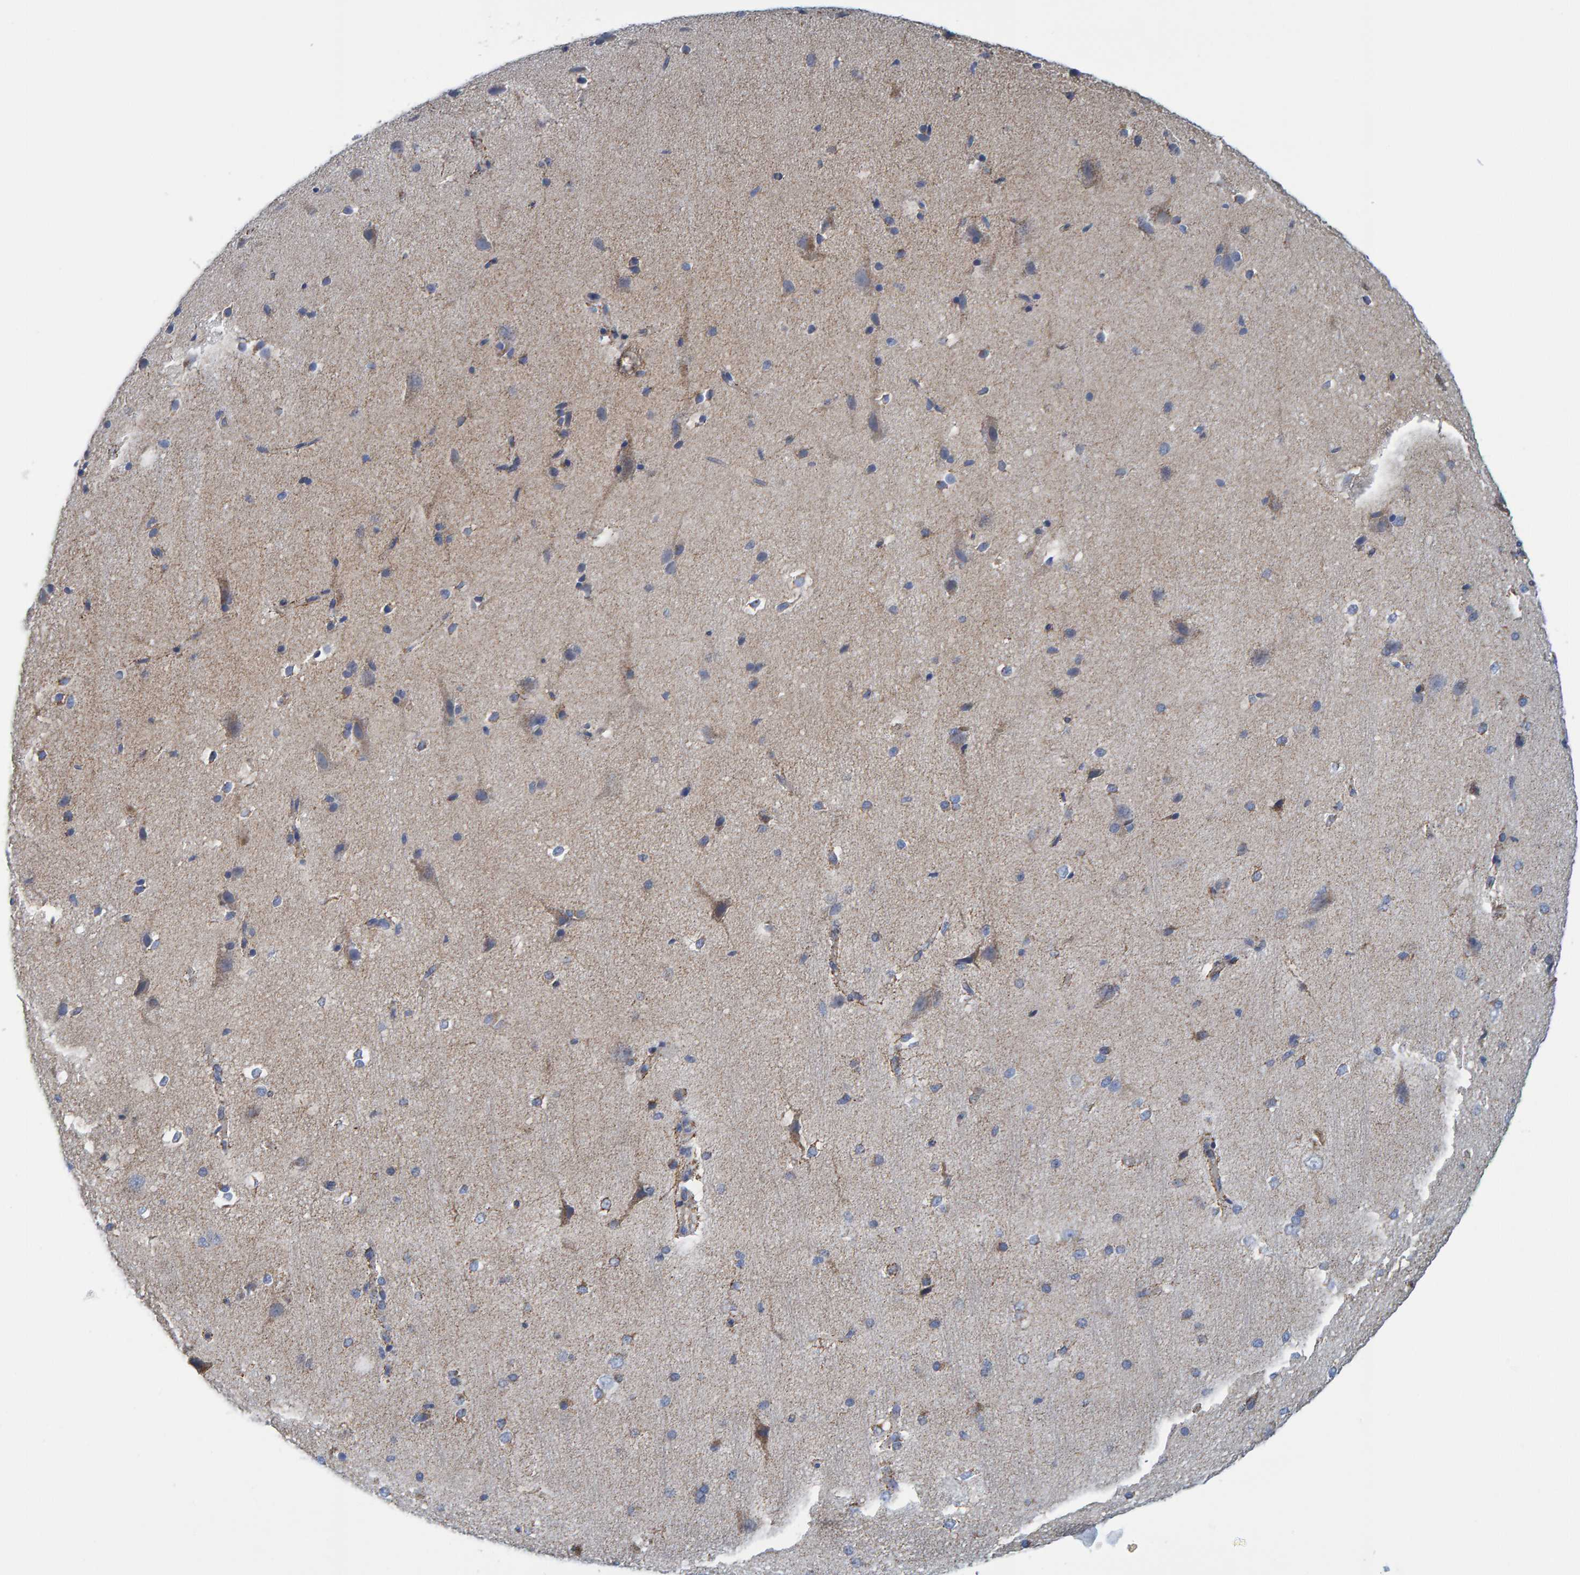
{"staining": {"intensity": "weak", "quantity": "25%-75%", "location": "cytoplasmic/membranous"}, "tissue": "cerebral cortex", "cell_type": "Endothelial cells", "image_type": "normal", "snomed": [{"axis": "morphology", "description": "Normal tissue, NOS"}, {"axis": "morphology", "description": "Developmental malformation"}, {"axis": "topography", "description": "Cerebral cortex"}], "caption": "Endothelial cells reveal low levels of weak cytoplasmic/membranous staining in about 25%-75% of cells in unremarkable human cerebral cortex.", "gene": "MRPS7", "patient": {"sex": "female", "age": 30}}